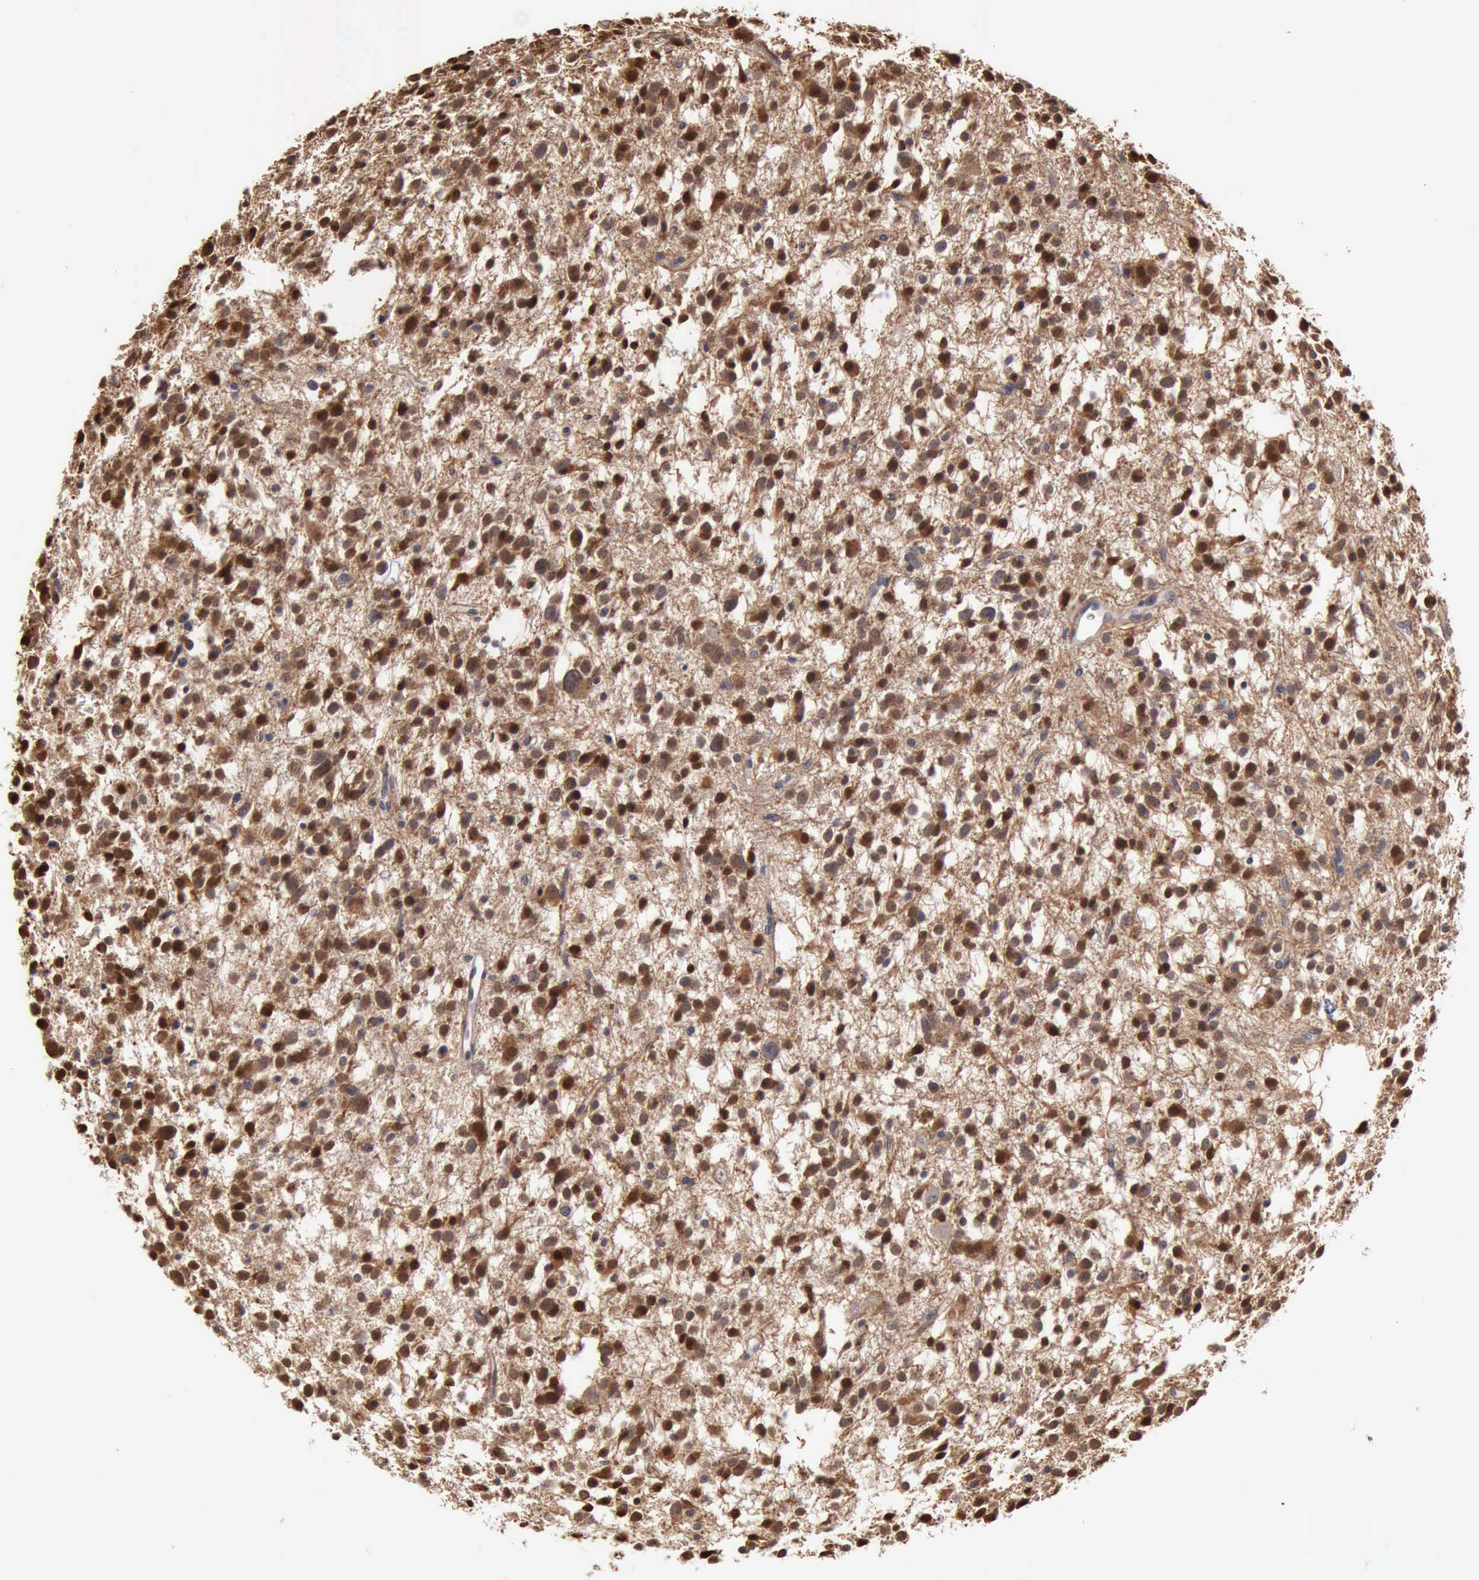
{"staining": {"intensity": "moderate", "quantity": ">75%", "location": "cytoplasmic/membranous,nuclear"}, "tissue": "glioma", "cell_type": "Tumor cells", "image_type": "cancer", "snomed": [{"axis": "morphology", "description": "Glioma, malignant, Low grade"}, {"axis": "topography", "description": "Brain"}], "caption": "Human glioma stained with a brown dye reveals moderate cytoplasmic/membranous and nuclear positive expression in approximately >75% of tumor cells.", "gene": "PTGR2", "patient": {"sex": "female", "age": 36}}